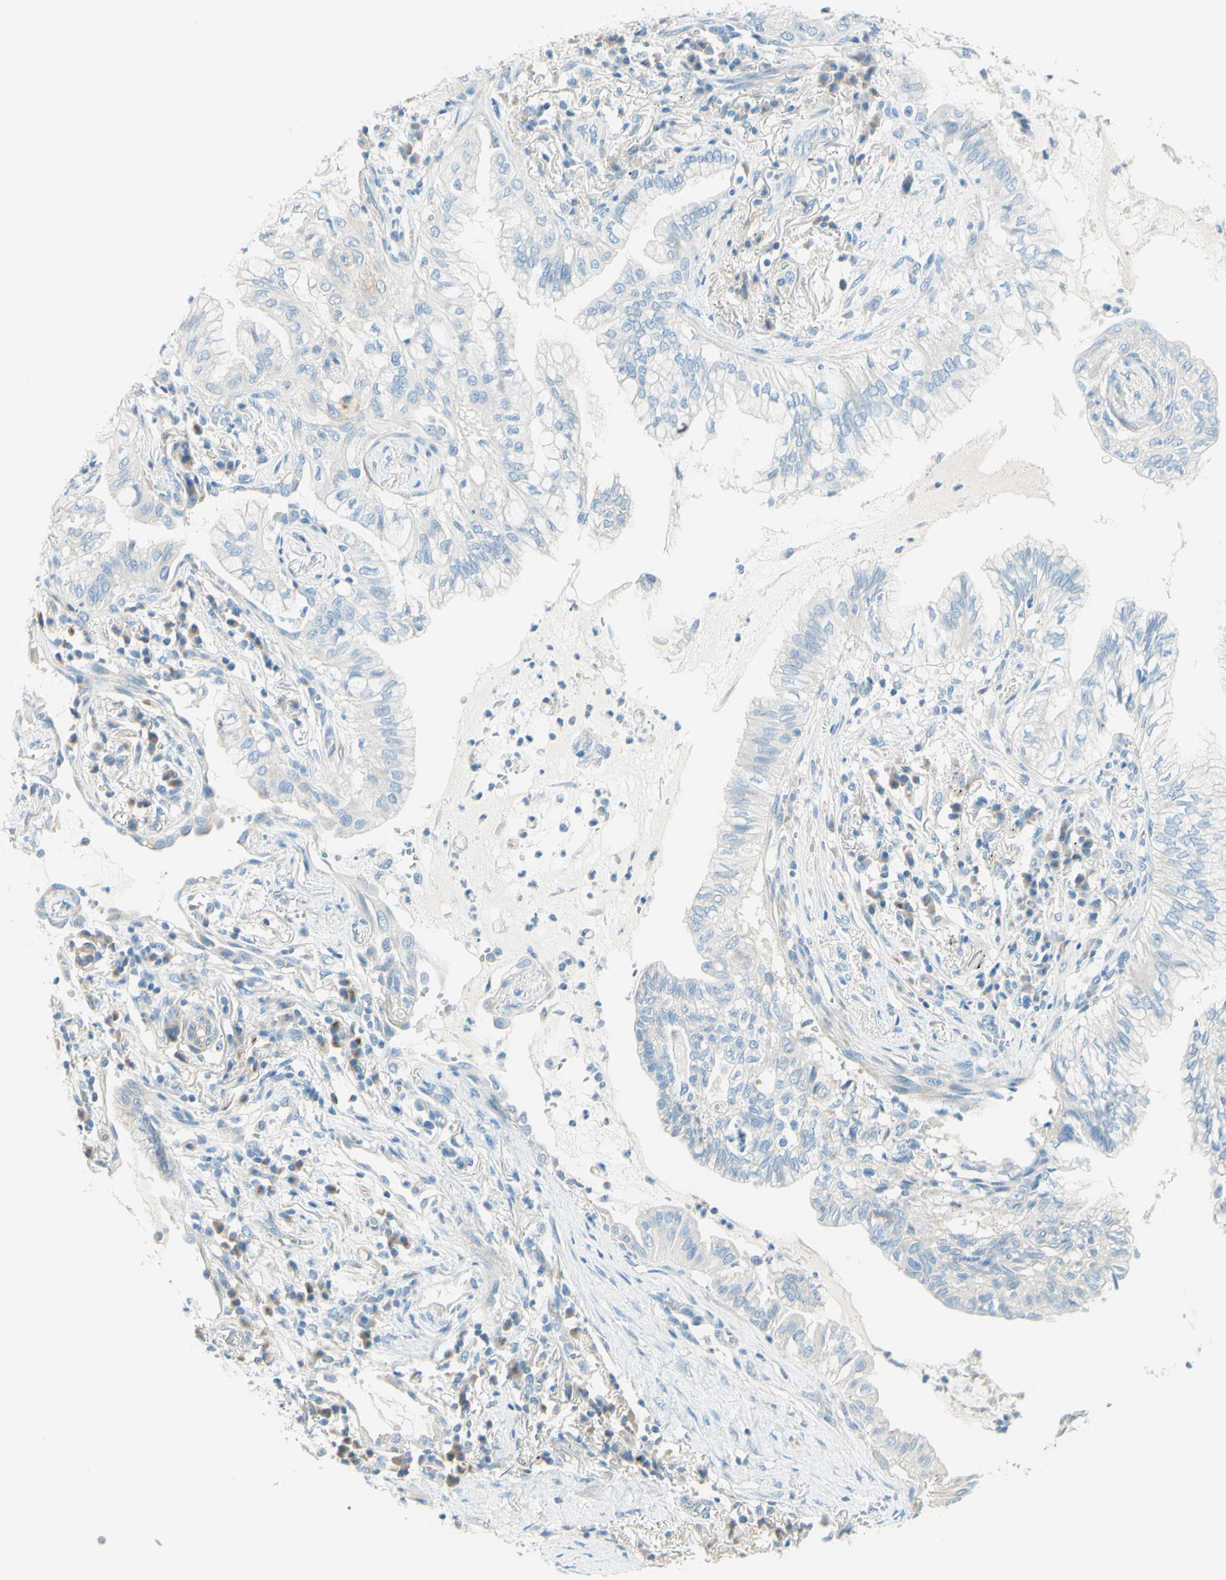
{"staining": {"intensity": "negative", "quantity": "none", "location": "none"}, "tissue": "lung cancer", "cell_type": "Tumor cells", "image_type": "cancer", "snomed": [{"axis": "morphology", "description": "Adenocarcinoma, NOS"}, {"axis": "topography", "description": "Lung"}], "caption": "DAB immunohistochemical staining of lung cancer displays no significant staining in tumor cells.", "gene": "NCBP2L", "patient": {"sex": "female", "age": 70}}